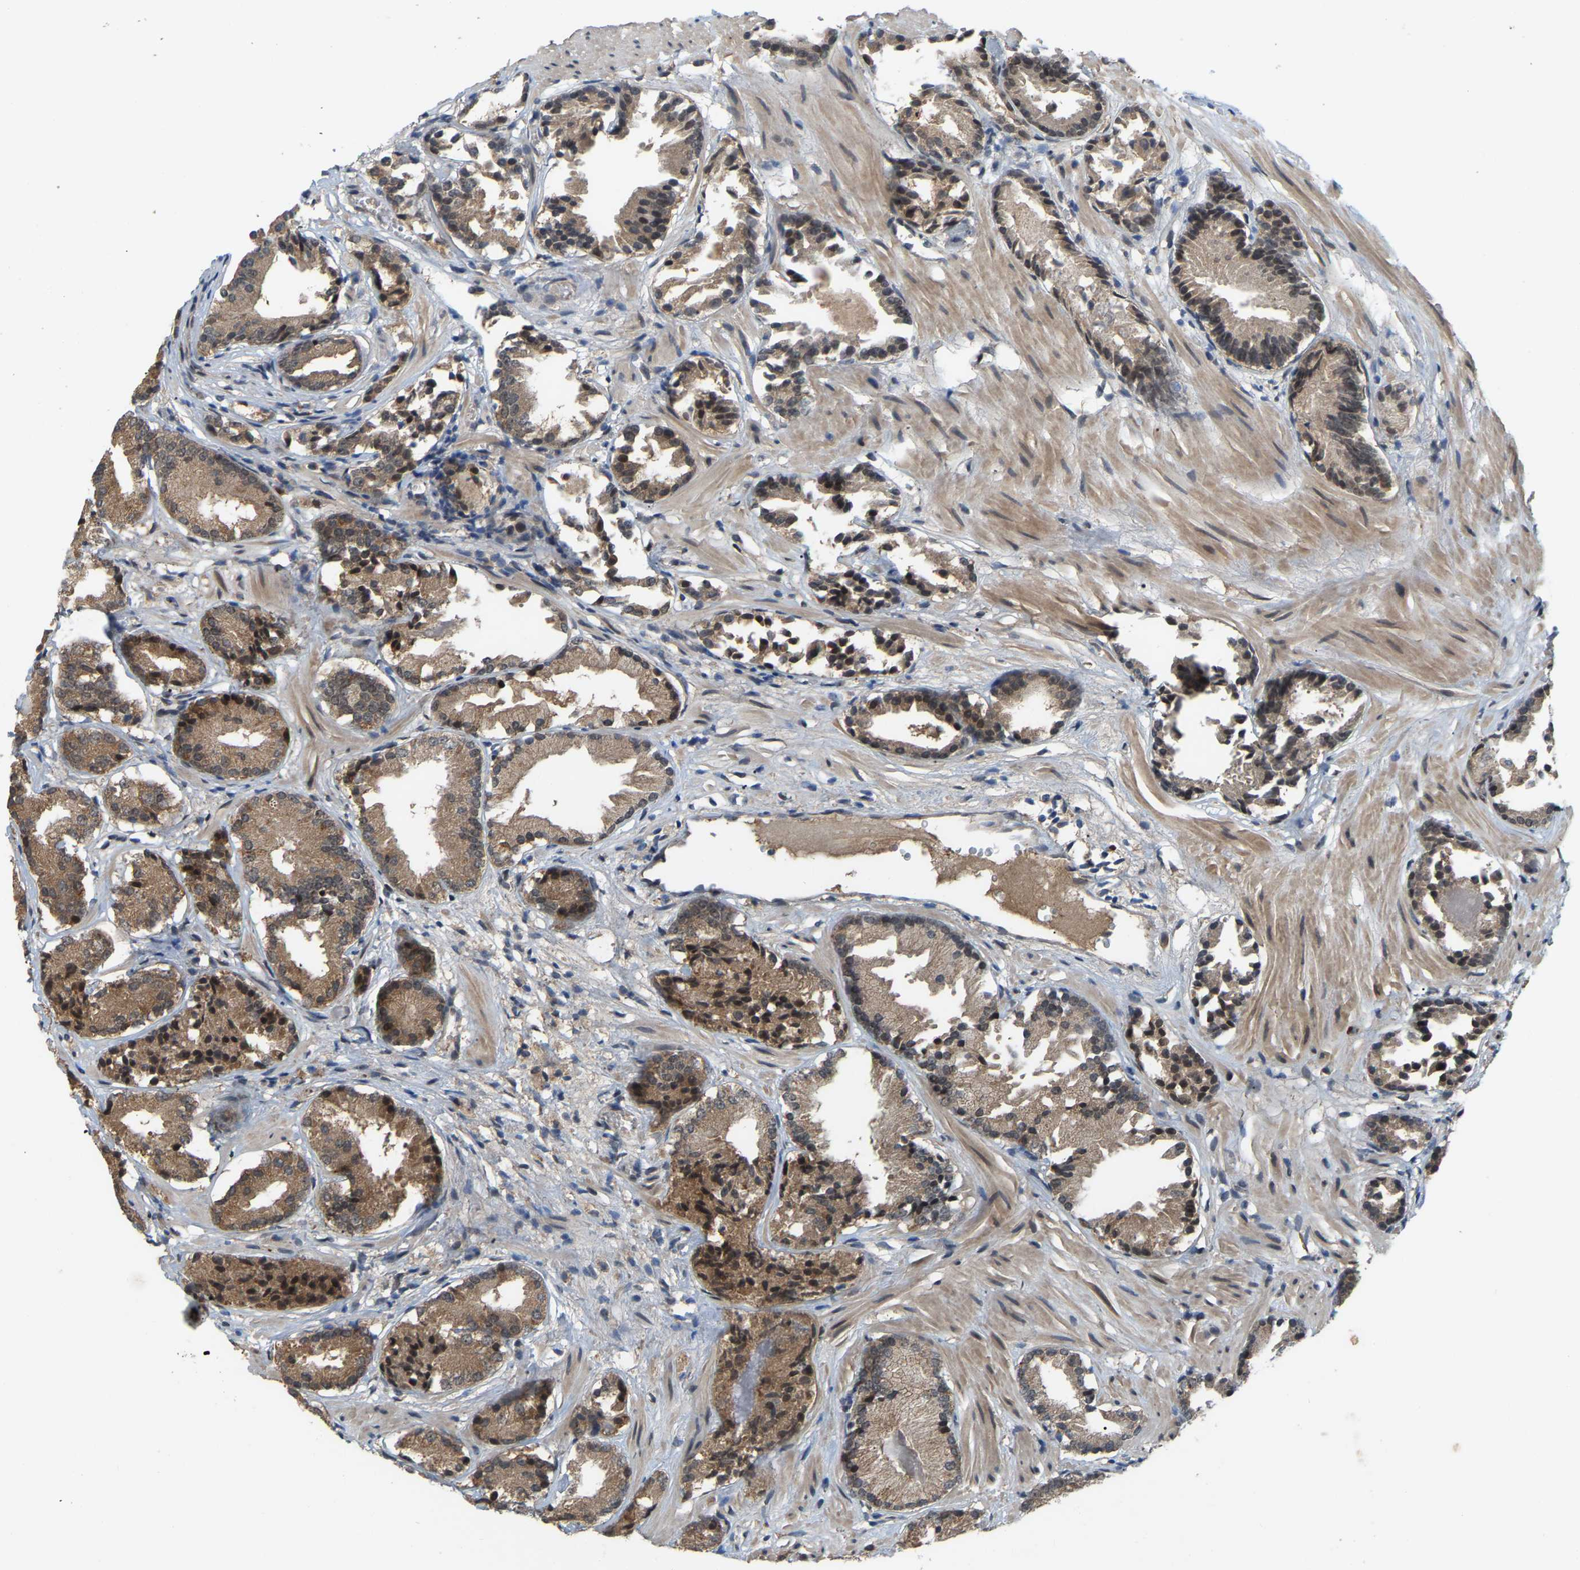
{"staining": {"intensity": "strong", "quantity": ">75%", "location": "cytoplasmic/membranous"}, "tissue": "prostate cancer", "cell_type": "Tumor cells", "image_type": "cancer", "snomed": [{"axis": "morphology", "description": "Adenocarcinoma, Low grade"}, {"axis": "topography", "description": "Prostate"}], "caption": "Immunohistochemistry staining of prostate cancer (adenocarcinoma (low-grade)), which reveals high levels of strong cytoplasmic/membranous expression in about >75% of tumor cells indicating strong cytoplasmic/membranous protein expression. The staining was performed using DAB (3,3'-diaminobenzidine) (brown) for protein detection and nuclei were counterstained in hematoxylin (blue).", "gene": "CROT", "patient": {"sex": "male", "age": 51}}